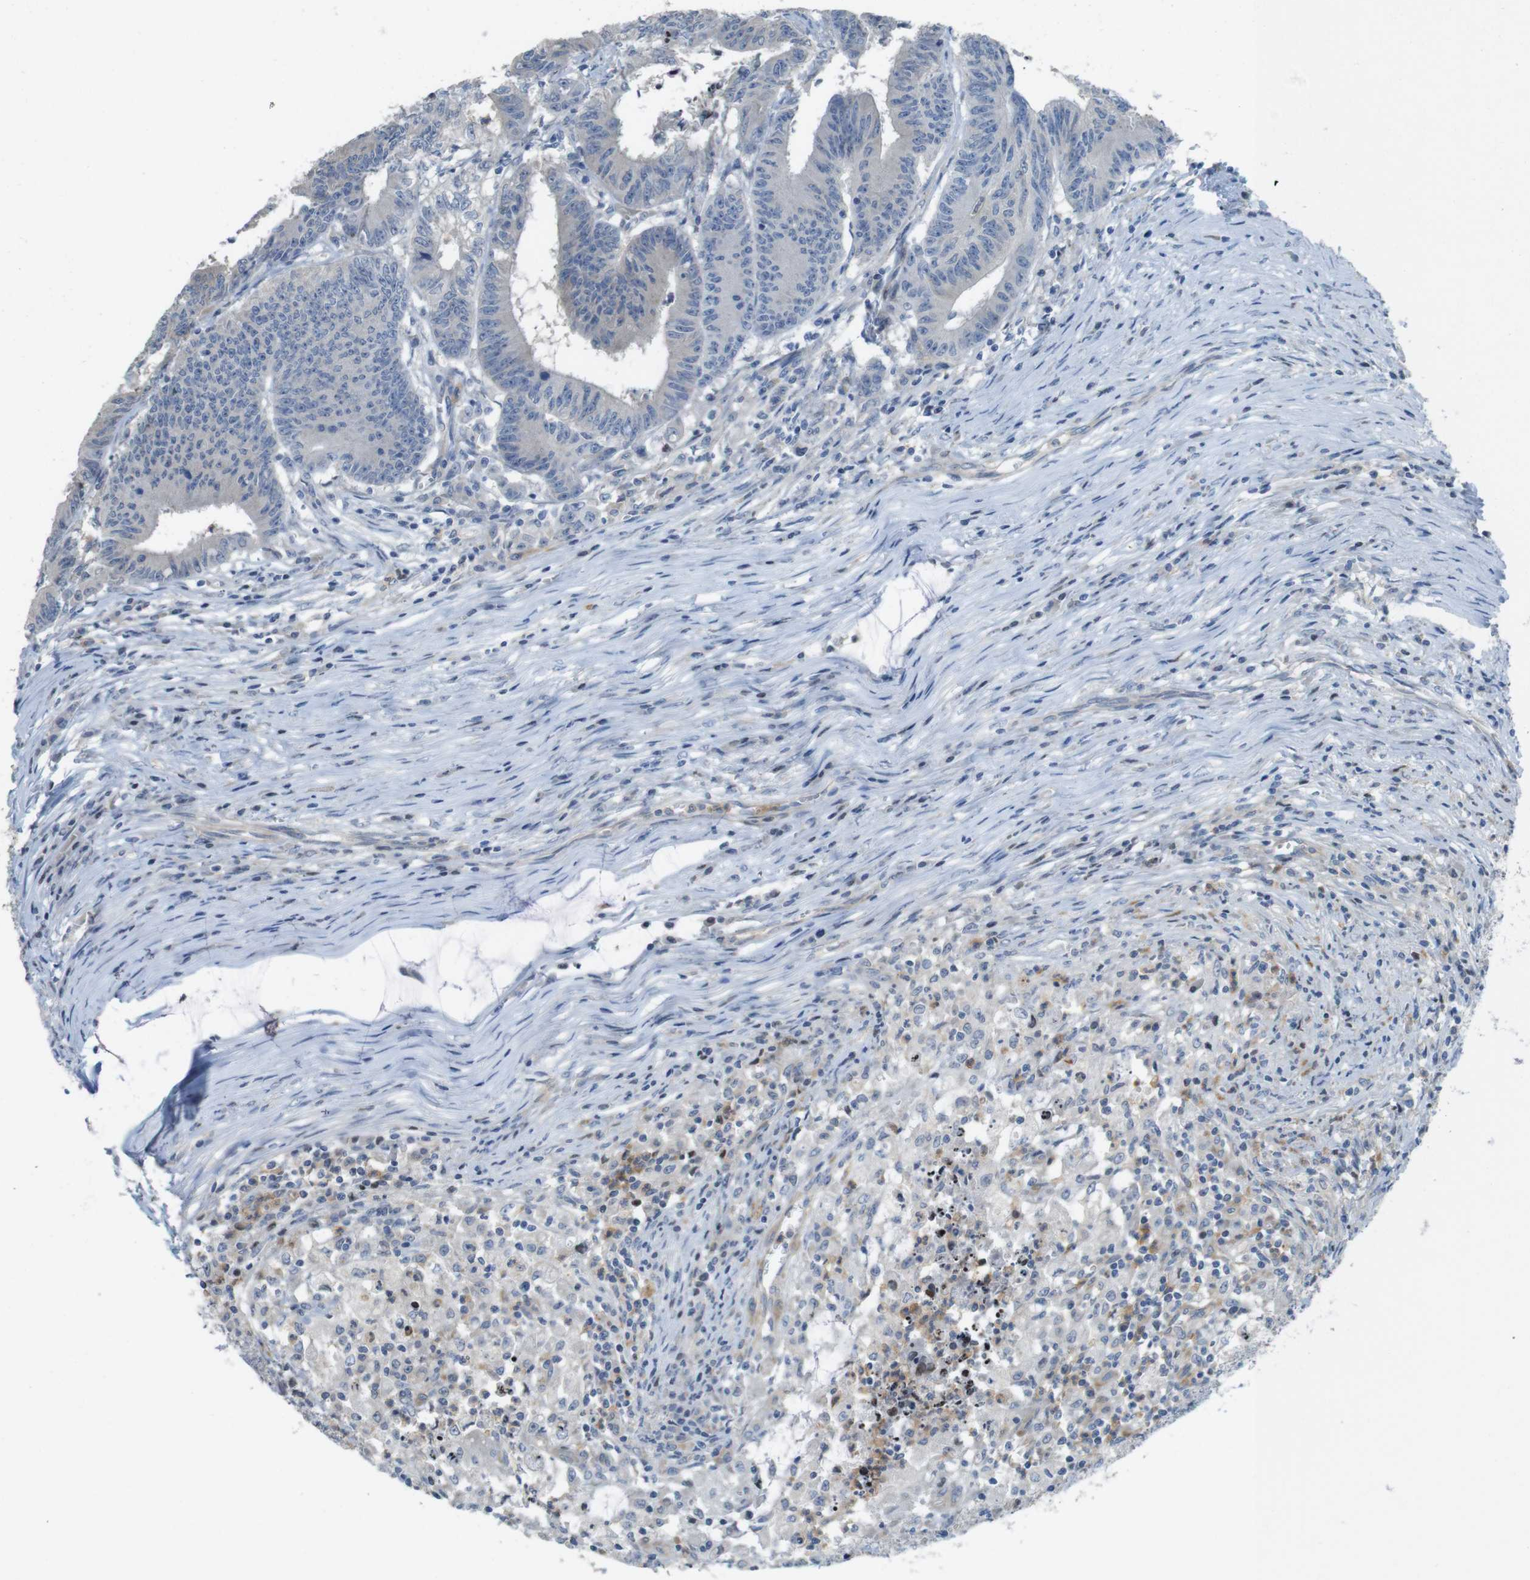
{"staining": {"intensity": "negative", "quantity": "none", "location": "none"}, "tissue": "colorectal cancer", "cell_type": "Tumor cells", "image_type": "cancer", "snomed": [{"axis": "morphology", "description": "Adenocarcinoma, NOS"}, {"axis": "topography", "description": "Colon"}], "caption": "A micrograph of human colorectal adenocarcinoma is negative for staining in tumor cells.", "gene": "PCDH10", "patient": {"sex": "male", "age": 45}}